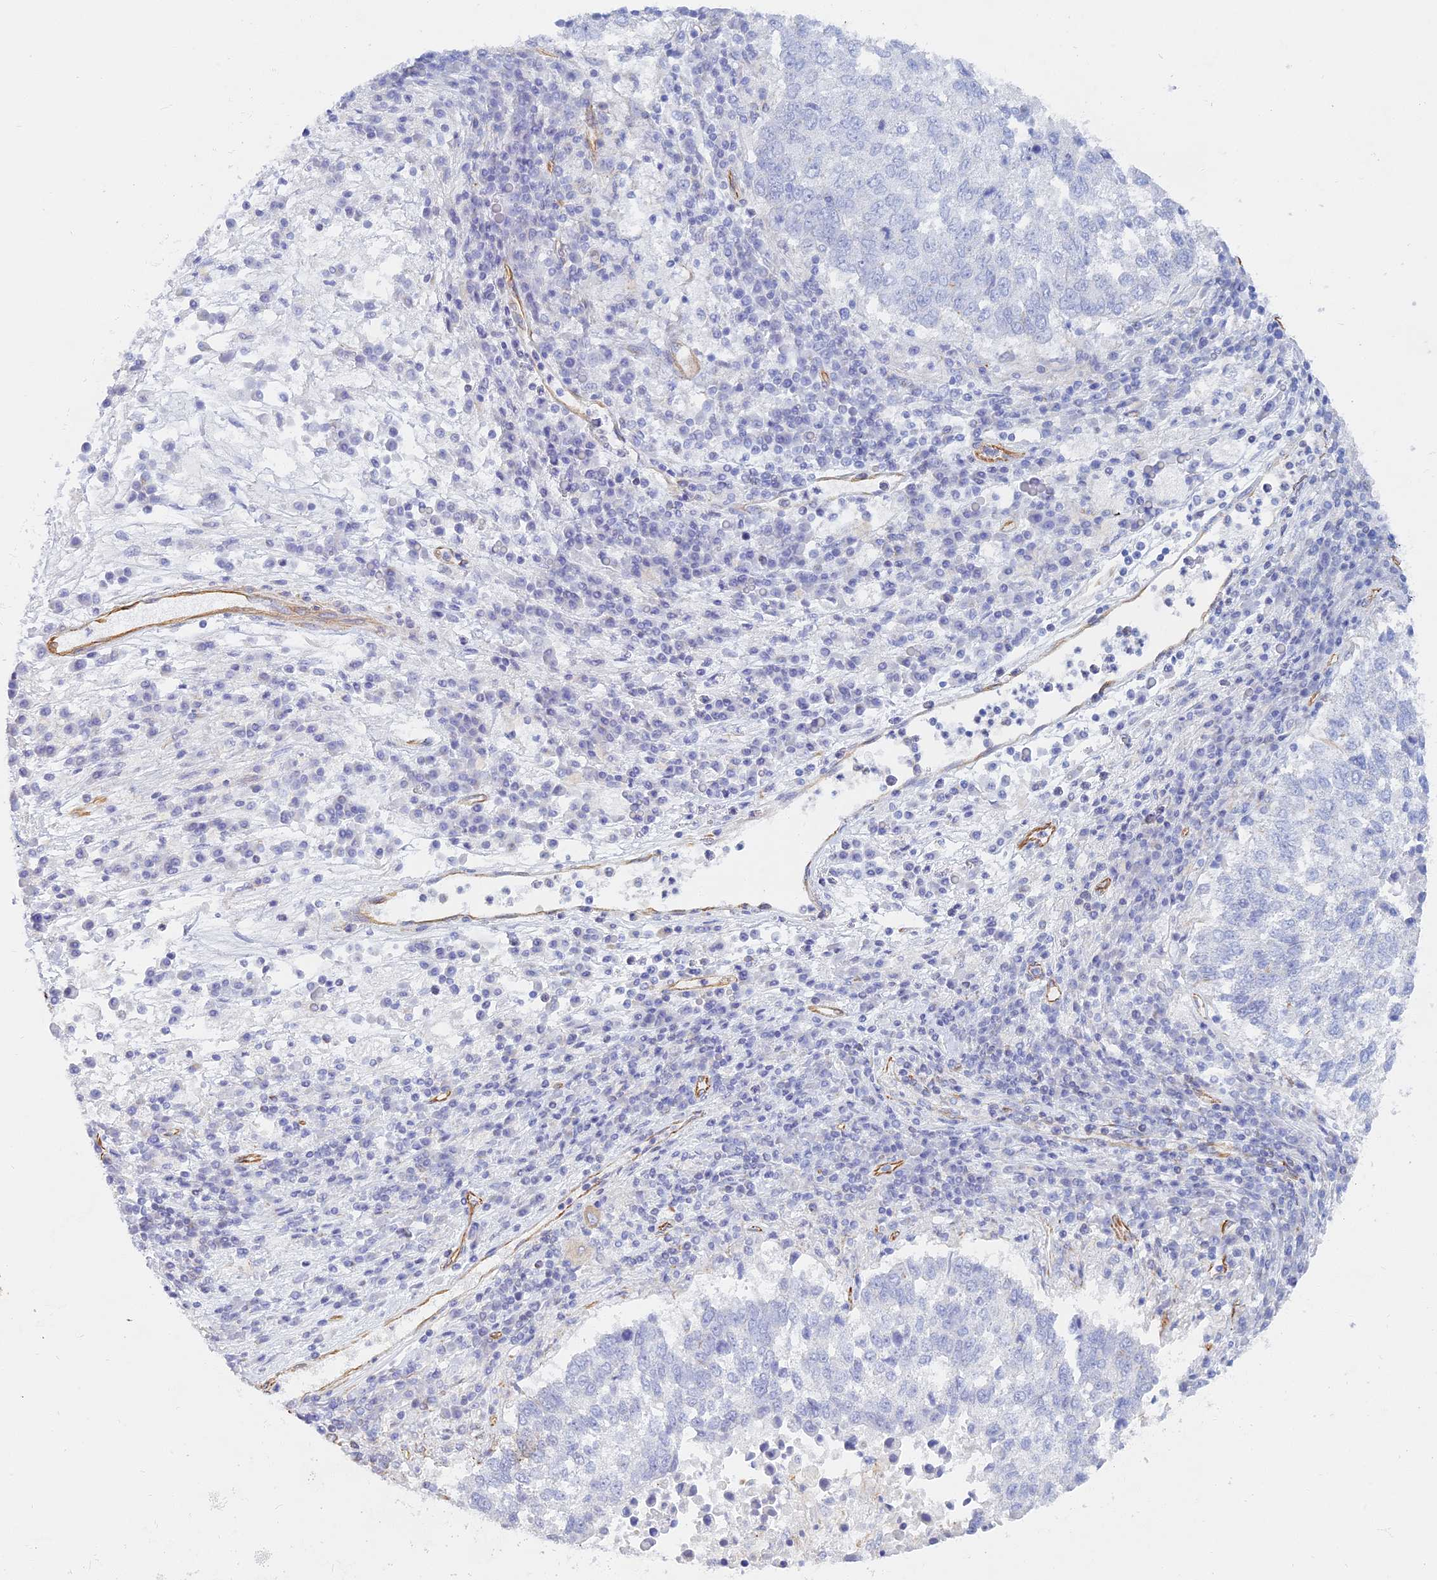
{"staining": {"intensity": "negative", "quantity": "none", "location": "none"}, "tissue": "lung cancer", "cell_type": "Tumor cells", "image_type": "cancer", "snomed": [{"axis": "morphology", "description": "Squamous cell carcinoma, NOS"}, {"axis": "topography", "description": "Lung"}], "caption": "This is a histopathology image of immunohistochemistry (IHC) staining of squamous cell carcinoma (lung), which shows no staining in tumor cells.", "gene": "RMC1", "patient": {"sex": "male", "age": 73}}